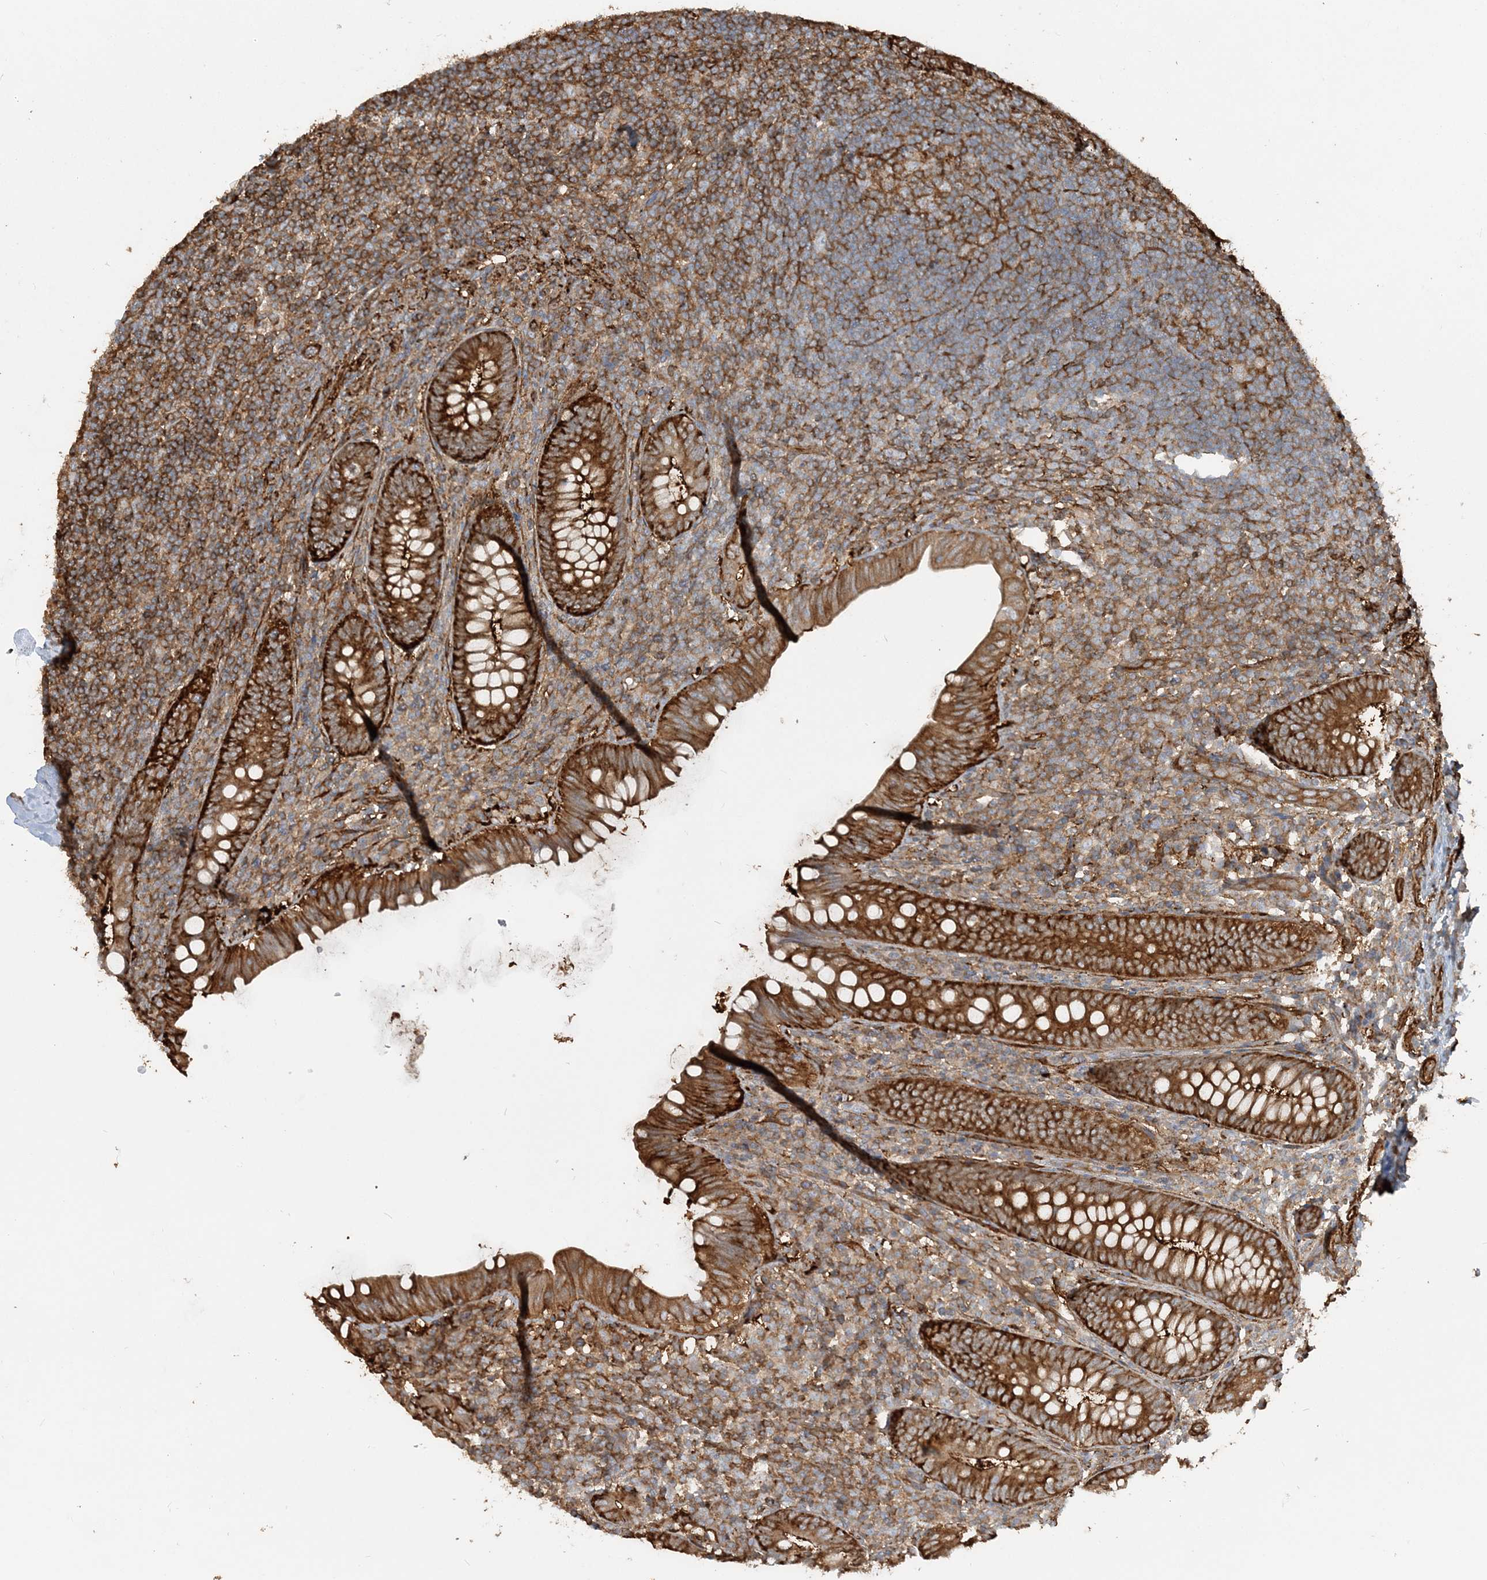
{"staining": {"intensity": "strong", "quantity": ">75%", "location": "cytoplasmic/membranous"}, "tissue": "appendix", "cell_type": "Glandular cells", "image_type": "normal", "snomed": [{"axis": "morphology", "description": "Normal tissue, NOS"}, {"axis": "topography", "description": "Appendix"}], "caption": "Glandular cells demonstrate strong cytoplasmic/membranous positivity in approximately >75% of cells in unremarkable appendix. (DAB IHC with brightfield microscopy, high magnification).", "gene": "DSTN", "patient": {"sex": "male", "age": 14}}